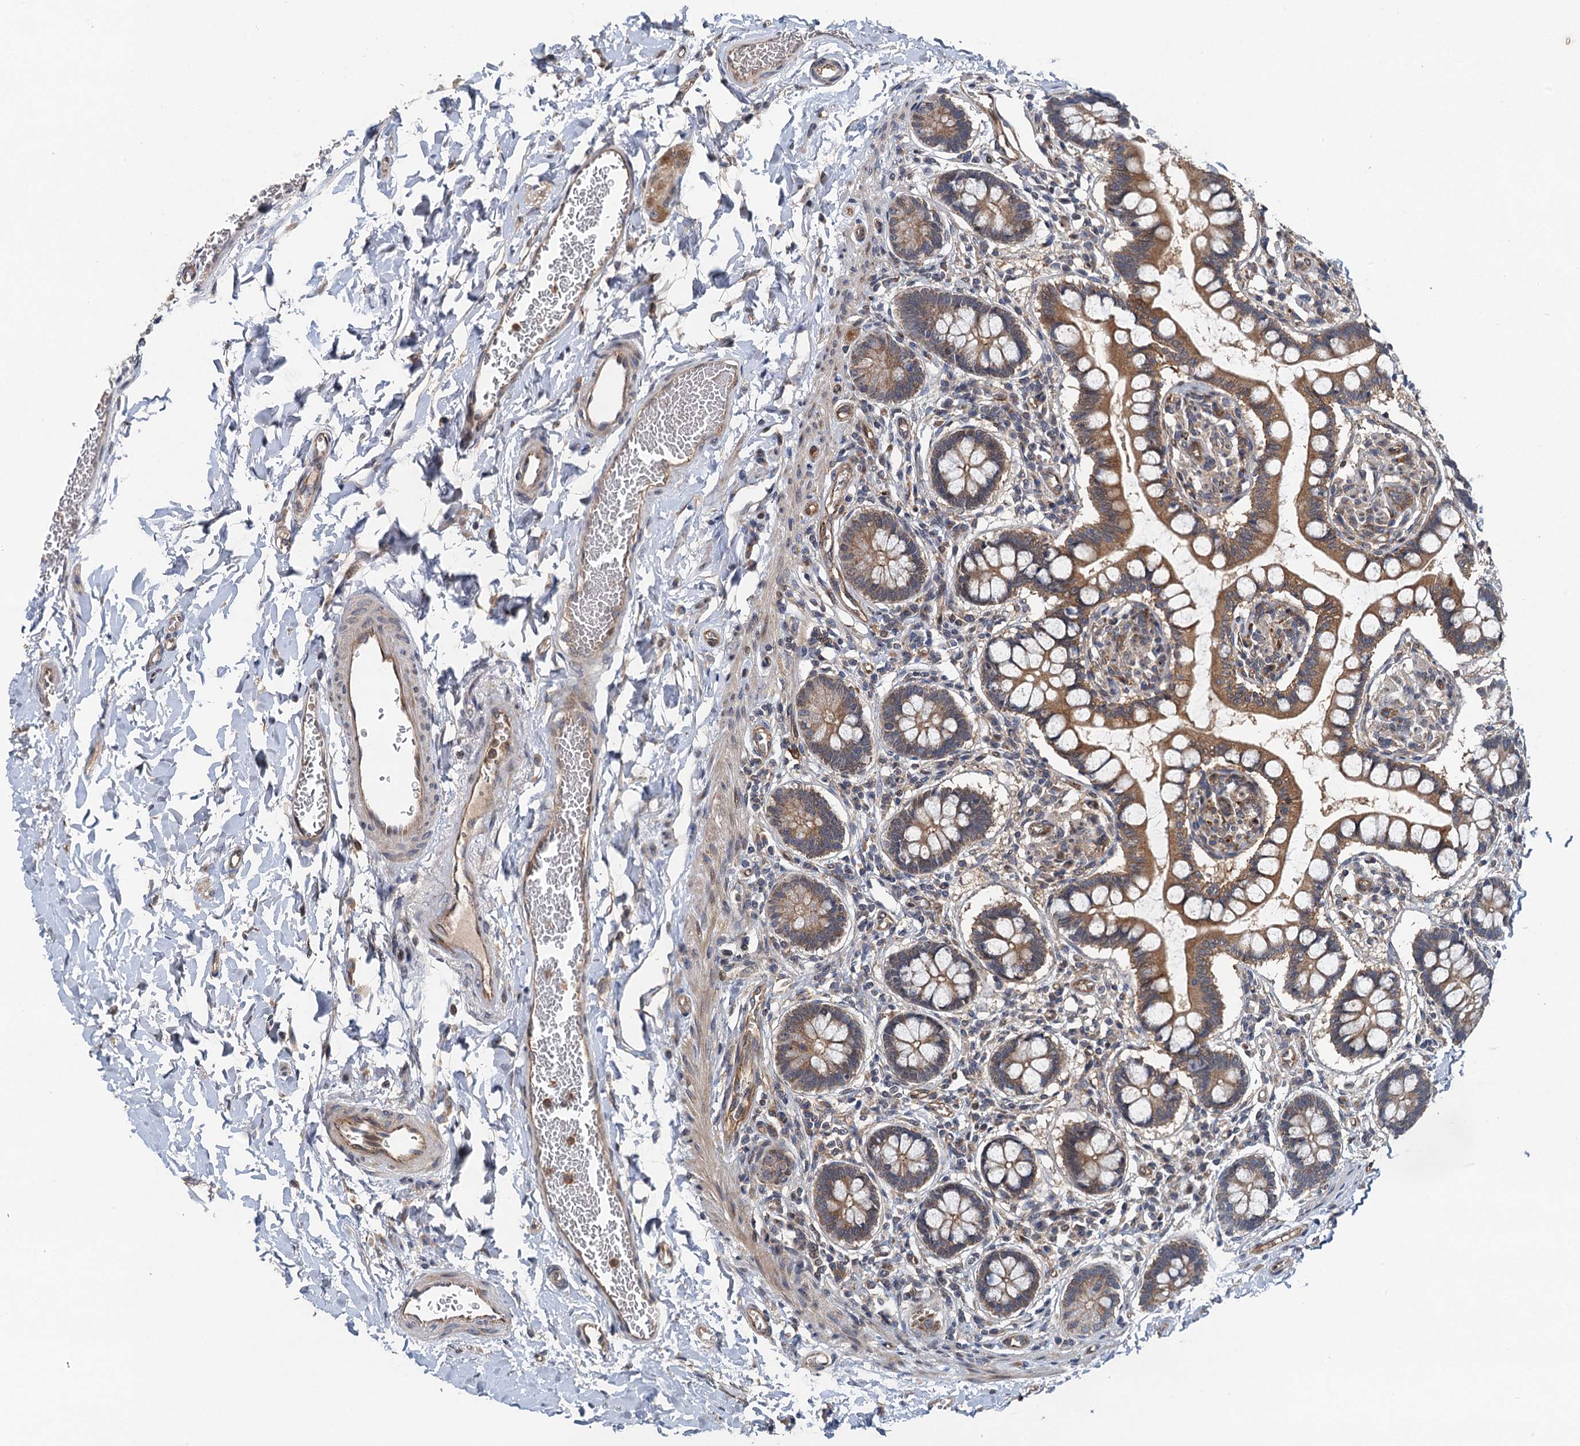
{"staining": {"intensity": "moderate", "quantity": ">75%", "location": "cytoplasmic/membranous"}, "tissue": "small intestine", "cell_type": "Glandular cells", "image_type": "normal", "snomed": [{"axis": "morphology", "description": "Normal tissue, NOS"}, {"axis": "topography", "description": "Small intestine"}], "caption": "A photomicrograph showing moderate cytoplasmic/membranous positivity in approximately >75% of glandular cells in unremarkable small intestine, as visualized by brown immunohistochemical staining.", "gene": "NLRP10", "patient": {"sex": "male", "age": 52}}